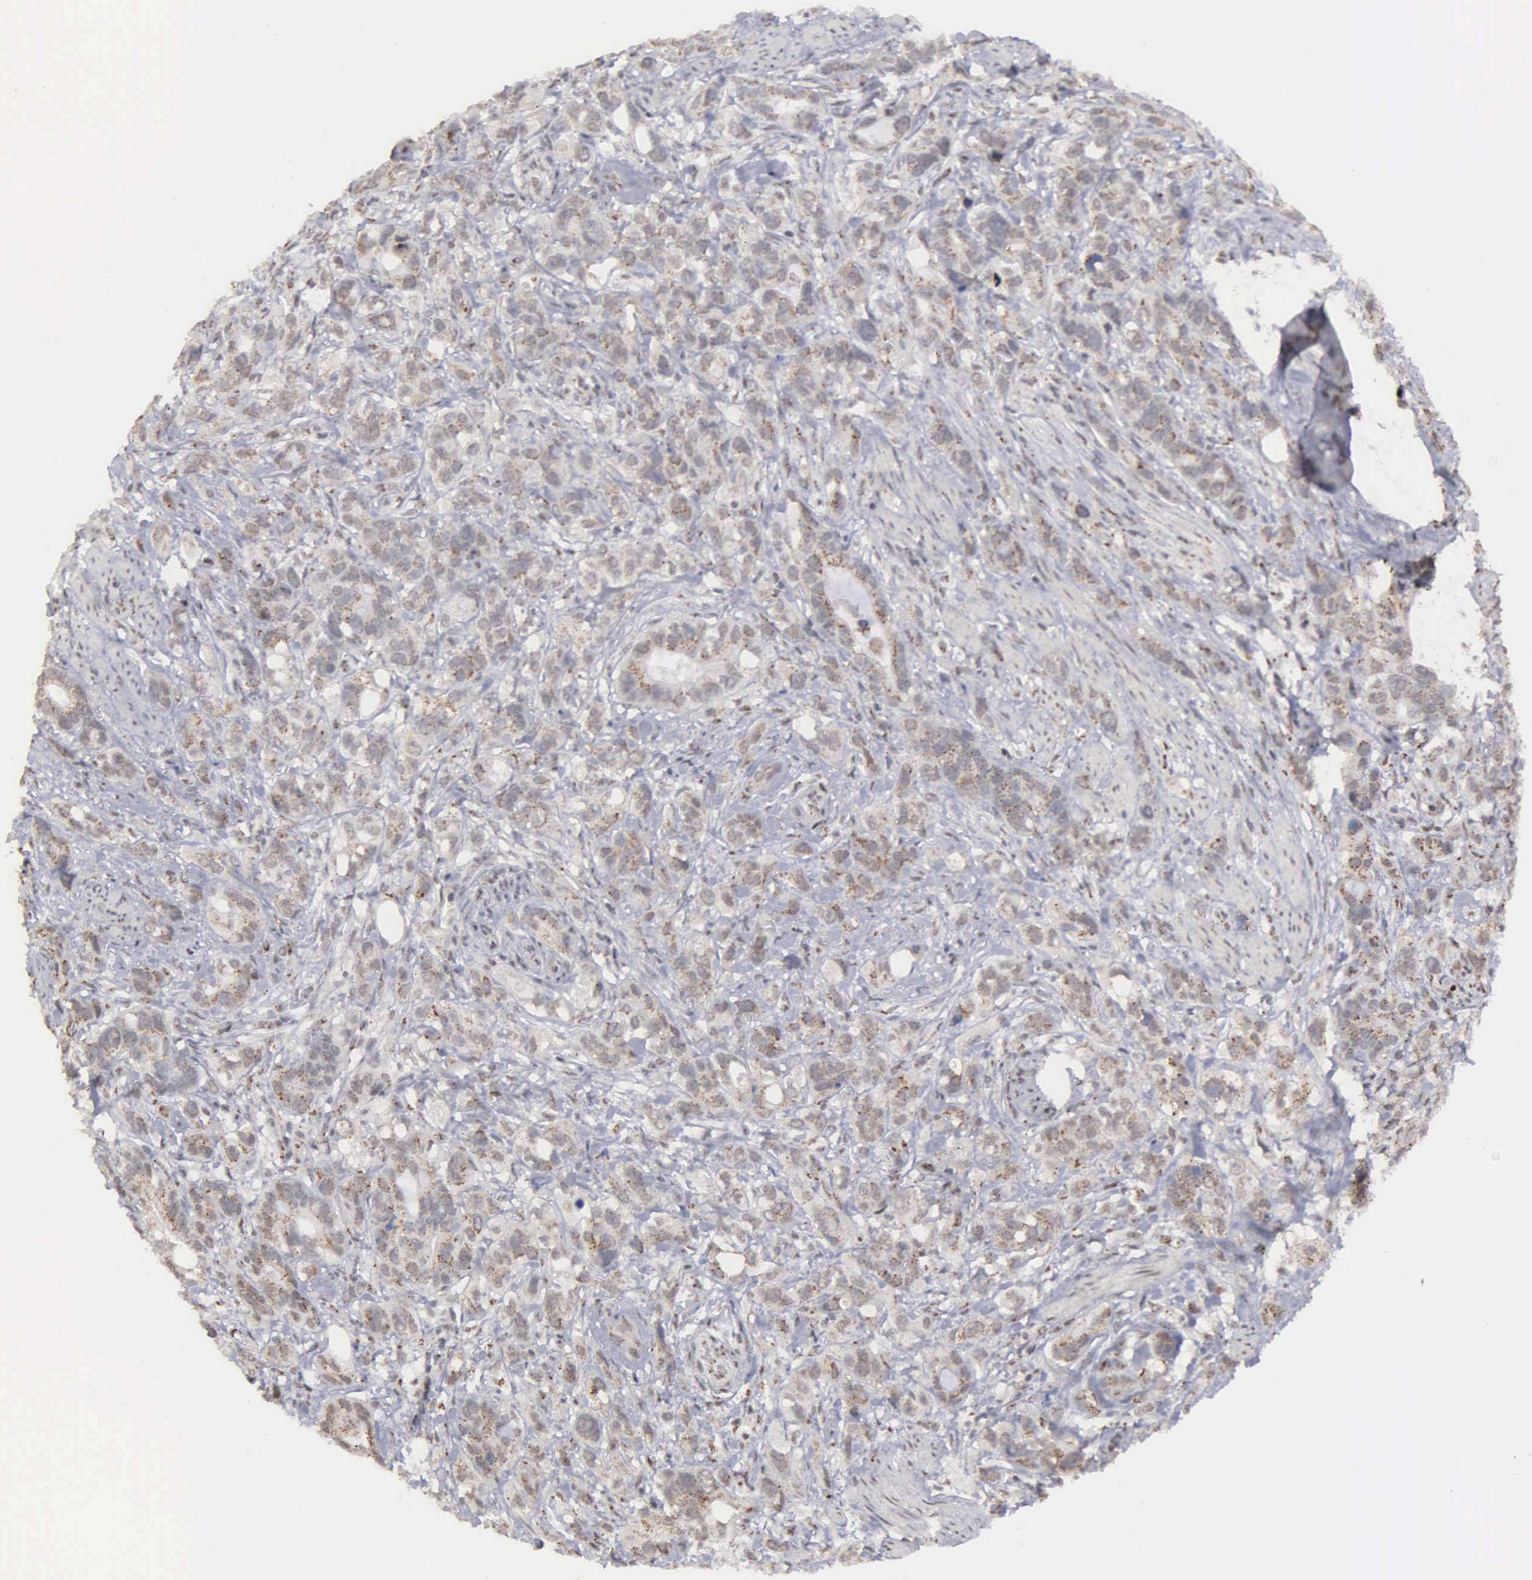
{"staining": {"intensity": "weak", "quantity": "25%-75%", "location": "cytoplasmic/membranous"}, "tissue": "stomach cancer", "cell_type": "Tumor cells", "image_type": "cancer", "snomed": [{"axis": "morphology", "description": "Adenocarcinoma, NOS"}, {"axis": "topography", "description": "Stomach, upper"}], "caption": "Immunohistochemical staining of stomach cancer (adenocarcinoma) displays low levels of weak cytoplasmic/membranous staining in about 25%-75% of tumor cells. (DAB IHC with brightfield microscopy, high magnification).", "gene": "GTF2A1", "patient": {"sex": "male", "age": 47}}